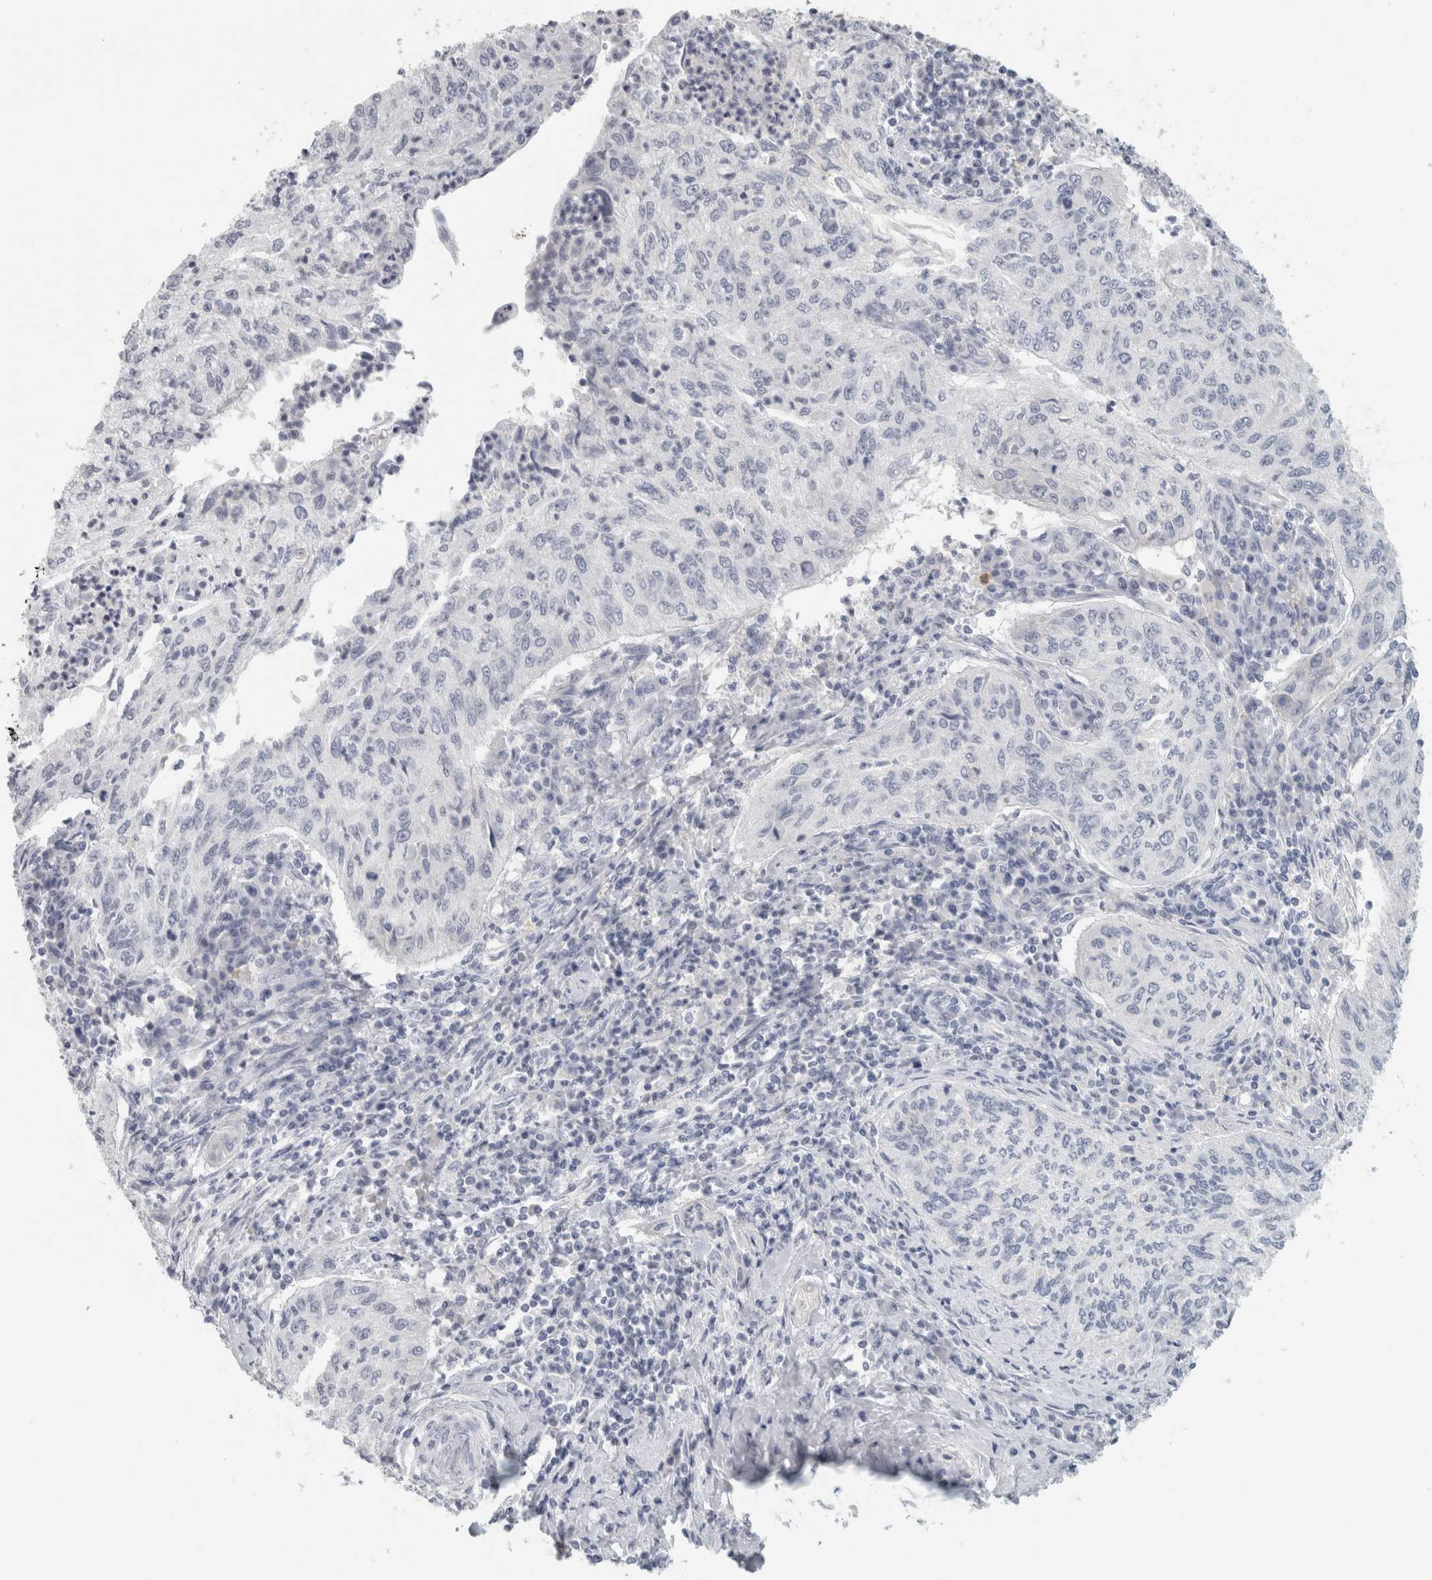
{"staining": {"intensity": "negative", "quantity": "none", "location": "none"}, "tissue": "cervical cancer", "cell_type": "Tumor cells", "image_type": "cancer", "snomed": [{"axis": "morphology", "description": "Squamous cell carcinoma, NOS"}, {"axis": "topography", "description": "Cervix"}], "caption": "An image of cervical cancer stained for a protein reveals no brown staining in tumor cells.", "gene": "SLC28A3", "patient": {"sex": "female", "age": 30}}